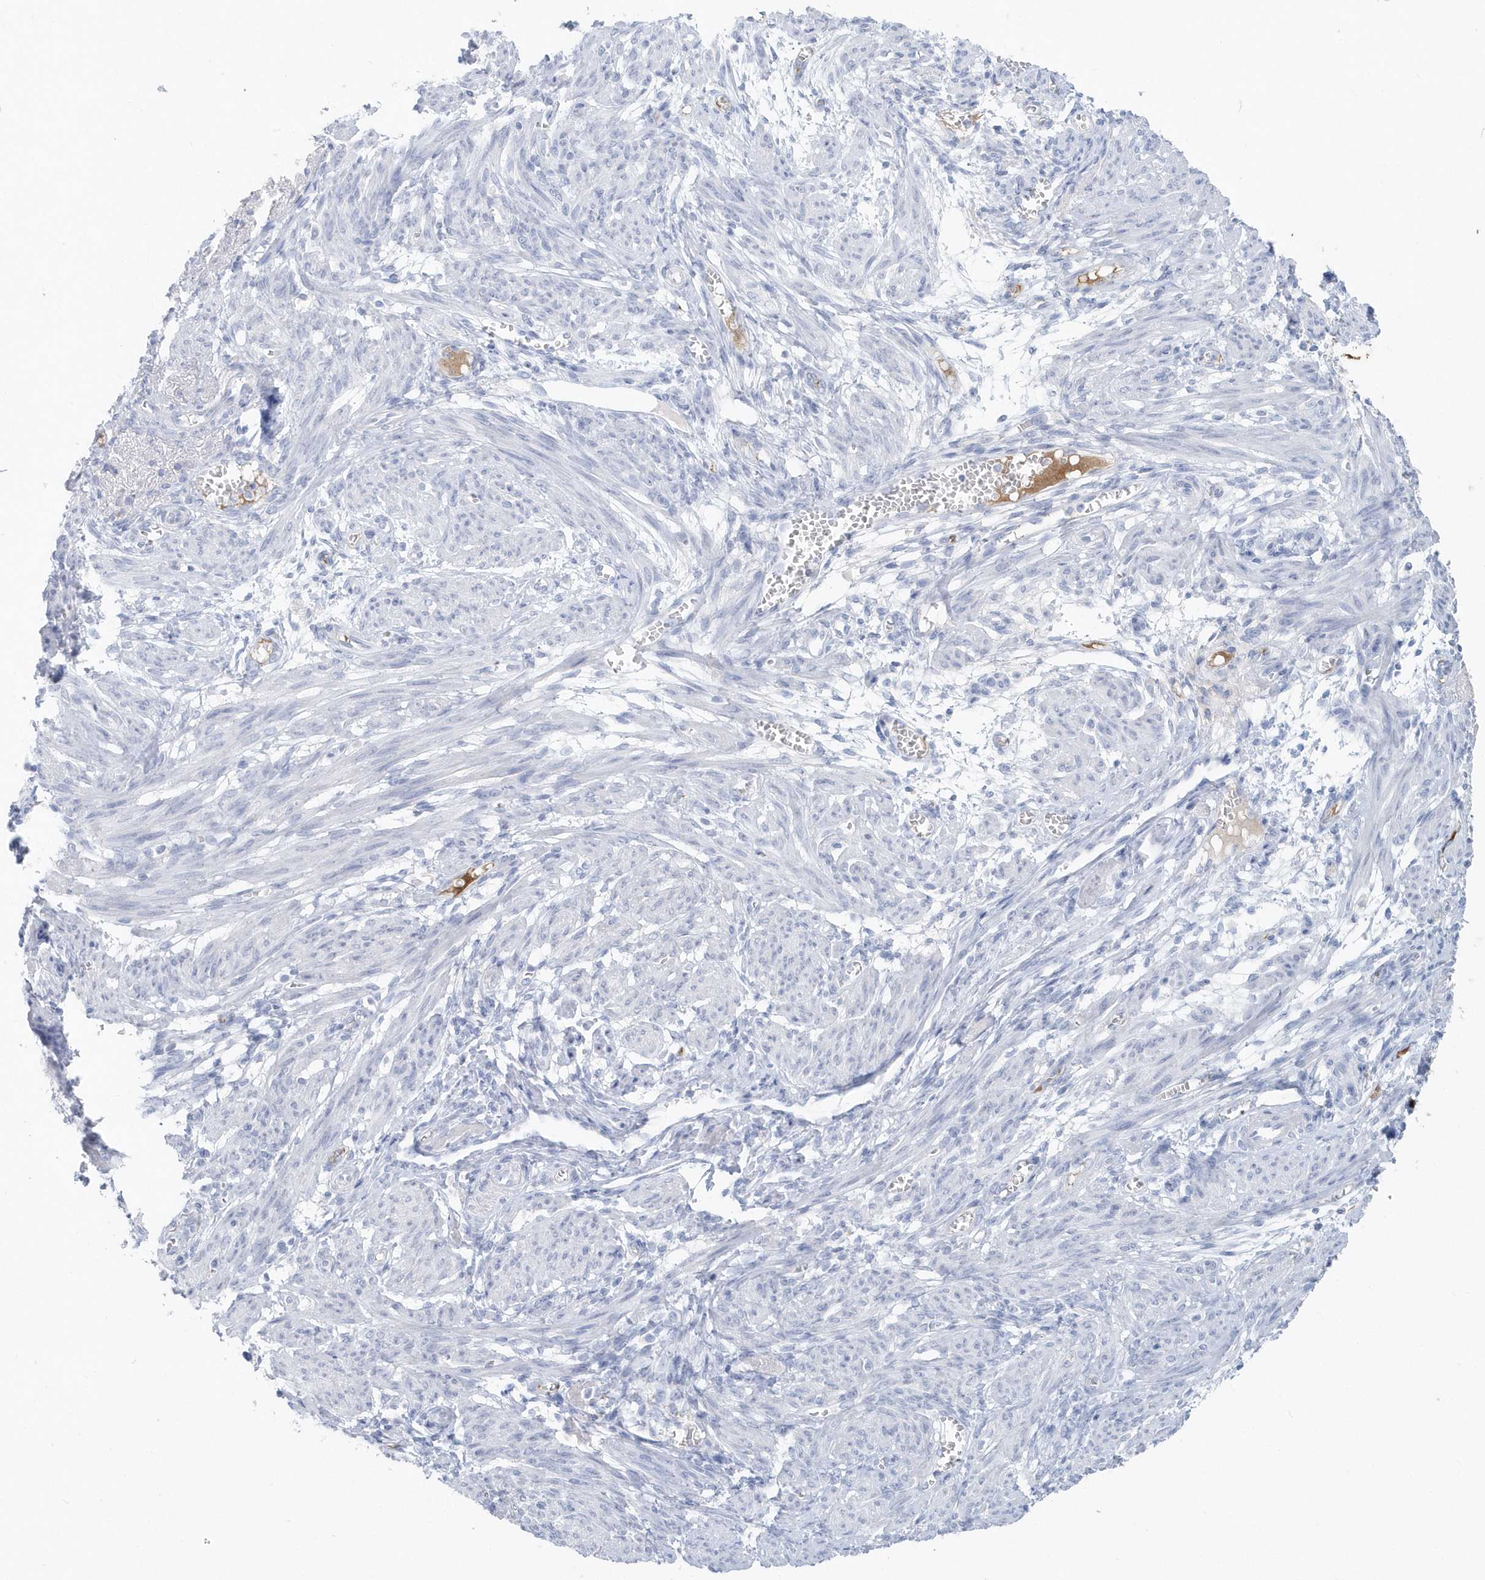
{"staining": {"intensity": "negative", "quantity": "none", "location": "none"}, "tissue": "smooth muscle", "cell_type": "Smooth muscle cells", "image_type": "normal", "snomed": [{"axis": "morphology", "description": "Normal tissue, NOS"}, {"axis": "topography", "description": "Smooth muscle"}], "caption": "The immunohistochemistry micrograph has no significant expression in smooth muscle cells of smooth muscle.", "gene": "JCHAIN", "patient": {"sex": "female", "age": 39}}